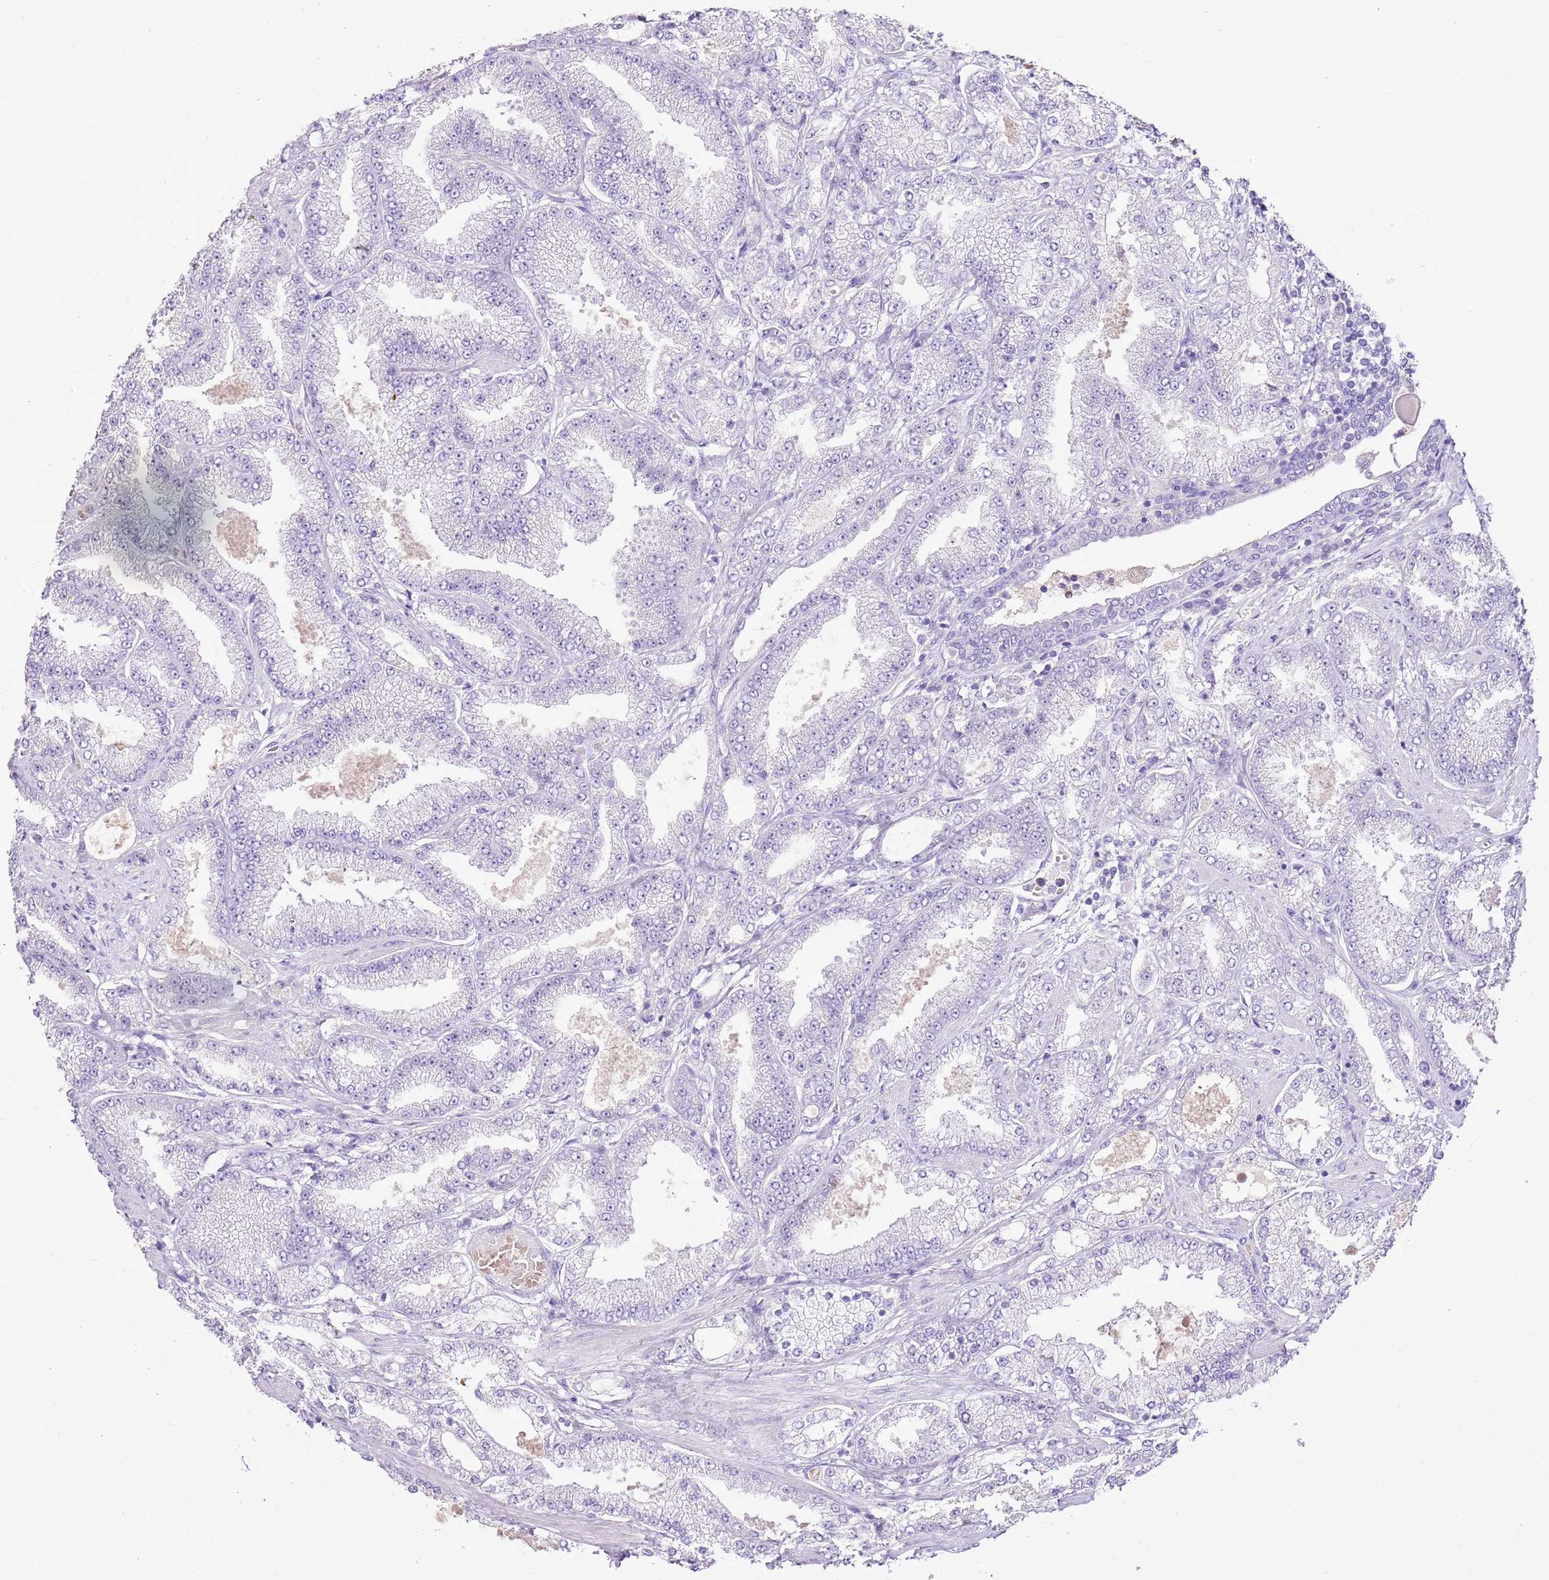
{"staining": {"intensity": "negative", "quantity": "none", "location": "none"}, "tissue": "prostate cancer", "cell_type": "Tumor cells", "image_type": "cancer", "snomed": [{"axis": "morphology", "description": "Adenocarcinoma, High grade"}, {"axis": "topography", "description": "Prostate"}], "caption": "High power microscopy micrograph of an IHC photomicrograph of prostate high-grade adenocarcinoma, revealing no significant staining in tumor cells.", "gene": "XPO7", "patient": {"sex": "male", "age": 68}}